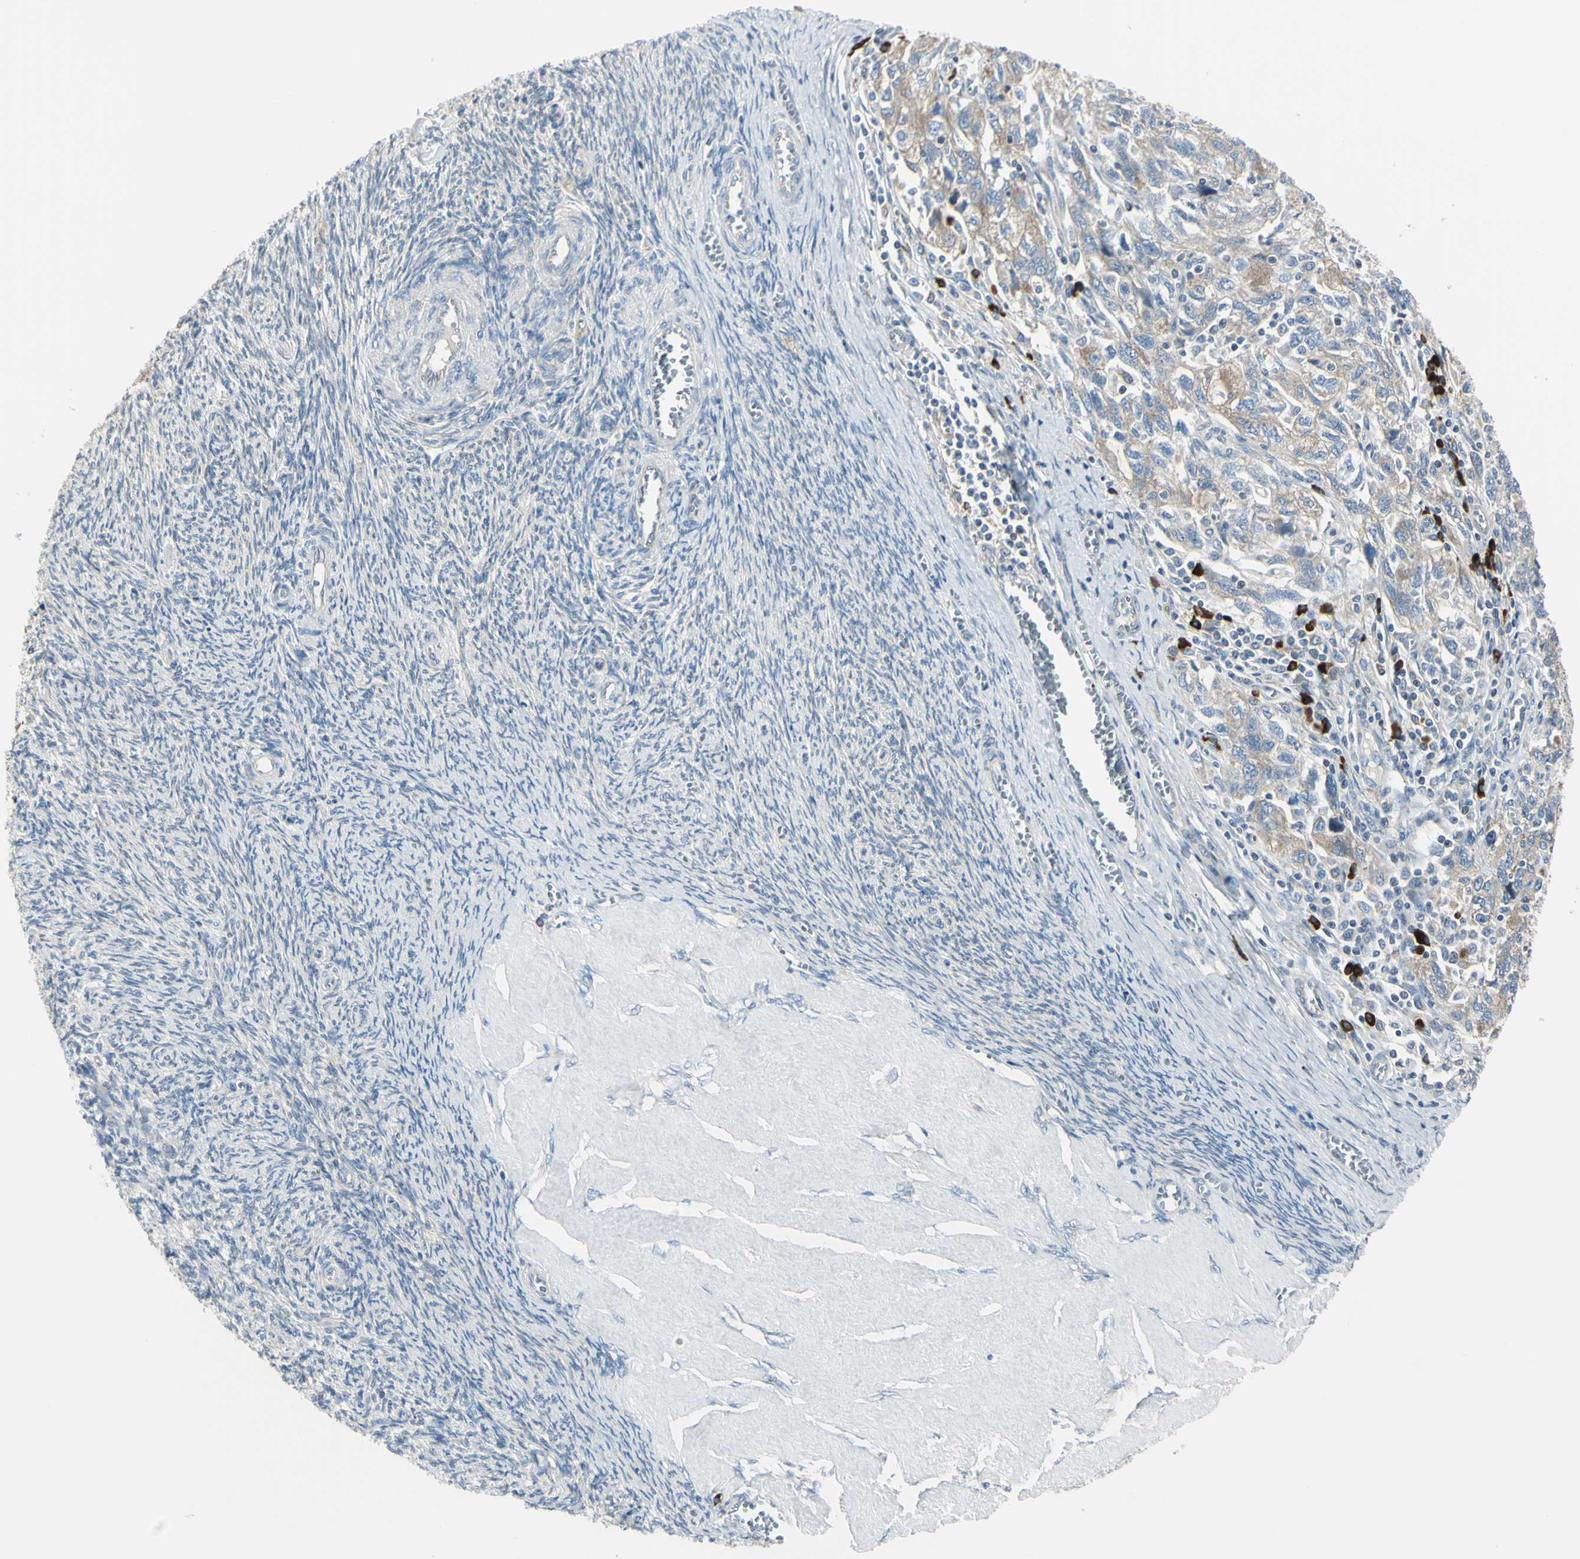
{"staining": {"intensity": "weak", "quantity": ">75%", "location": "cytoplasmic/membranous"}, "tissue": "ovarian cancer", "cell_type": "Tumor cells", "image_type": "cancer", "snomed": [{"axis": "morphology", "description": "Carcinoma, NOS"}, {"axis": "morphology", "description": "Cystadenocarcinoma, serous, NOS"}, {"axis": "topography", "description": "Ovary"}], "caption": "An immunohistochemistry (IHC) histopathology image of neoplastic tissue is shown. Protein staining in brown shows weak cytoplasmic/membranous positivity in carcinoma (ovarian) within tumor cells.", "gene": "SELENOS", "patient": {"sex": "female", "age": 69}}